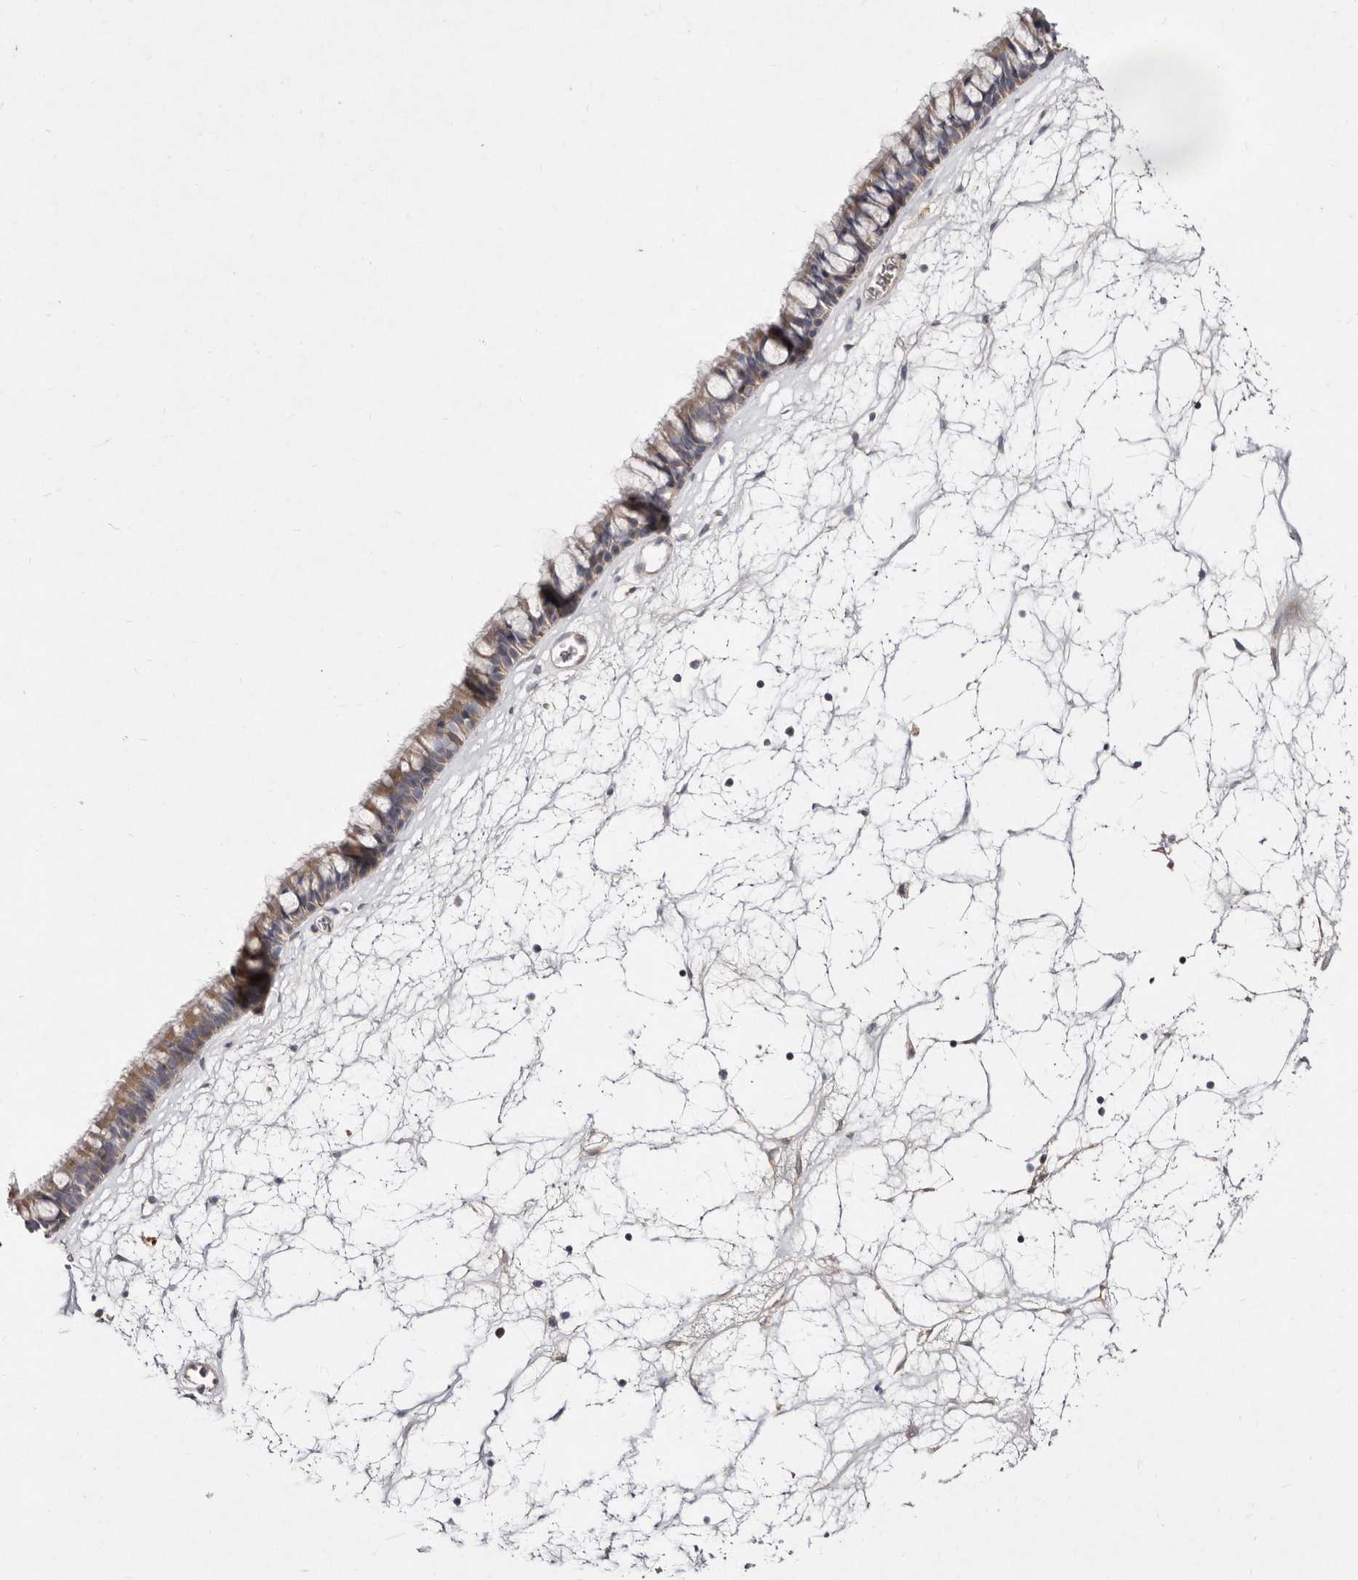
{"staining": {"intensity": "moderate", "quantity": "25%-75%", "location": "cytoplasmic/membranous"}, "tissue": "nasopharynx", "cell_type": "Respiratory epithelial cells", "image_type": "normal", "snomed": [{"axis": "morphology", "description": "Normal tissue, NOS"}, {"axis": "topography", "description": "Nasopharynx"}], "caption": "Protein positivity by IHC demonstrates moderate cytoplasmic/membranous expression in approximately 25%-75% of respiratory epithelial cells in unremarkable nasopharynx. (IHC, brightfield microscopy, high magnification).", "gene": "SLC25A20", "patient": {"sex": "male", "age": 64}}